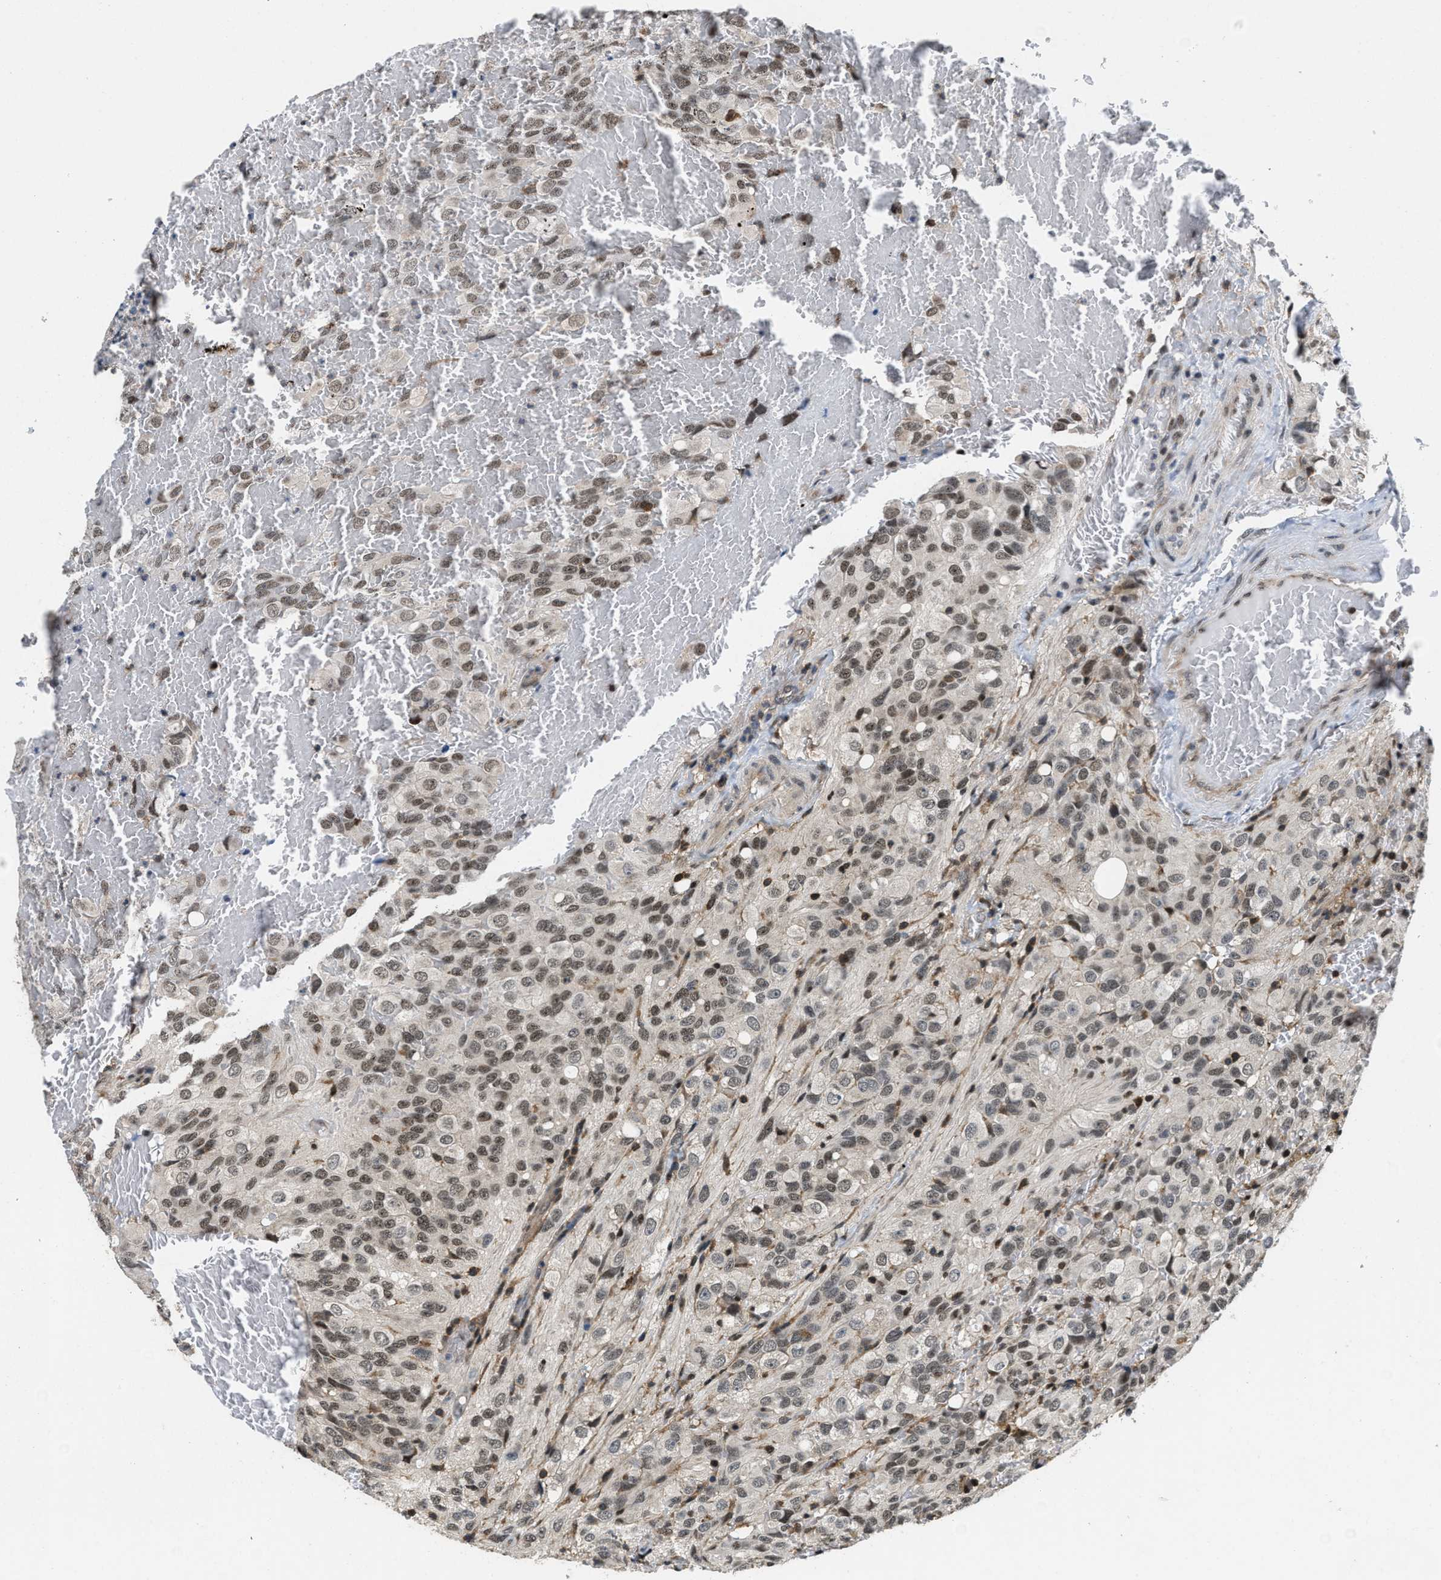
{"staining": {"intensity": "weak", "quantity": "25%-75%", "location": "nuclear"}, "tissue": "glioma", "cell_type": "Tumor cells", "image_type": "cancer", "snomed": [{"axis": "morphology", "description": "Glioma, malignant, High grade"}, {"axis": "topography", "description": "Brain"}], "caption": "This is an image of immunohistochemistry staining of glioma, which shows weak expression in the nuclear of tumor cells.", "gene": "ATF7IP", "patient": {"sex": "male", "age": 32}}